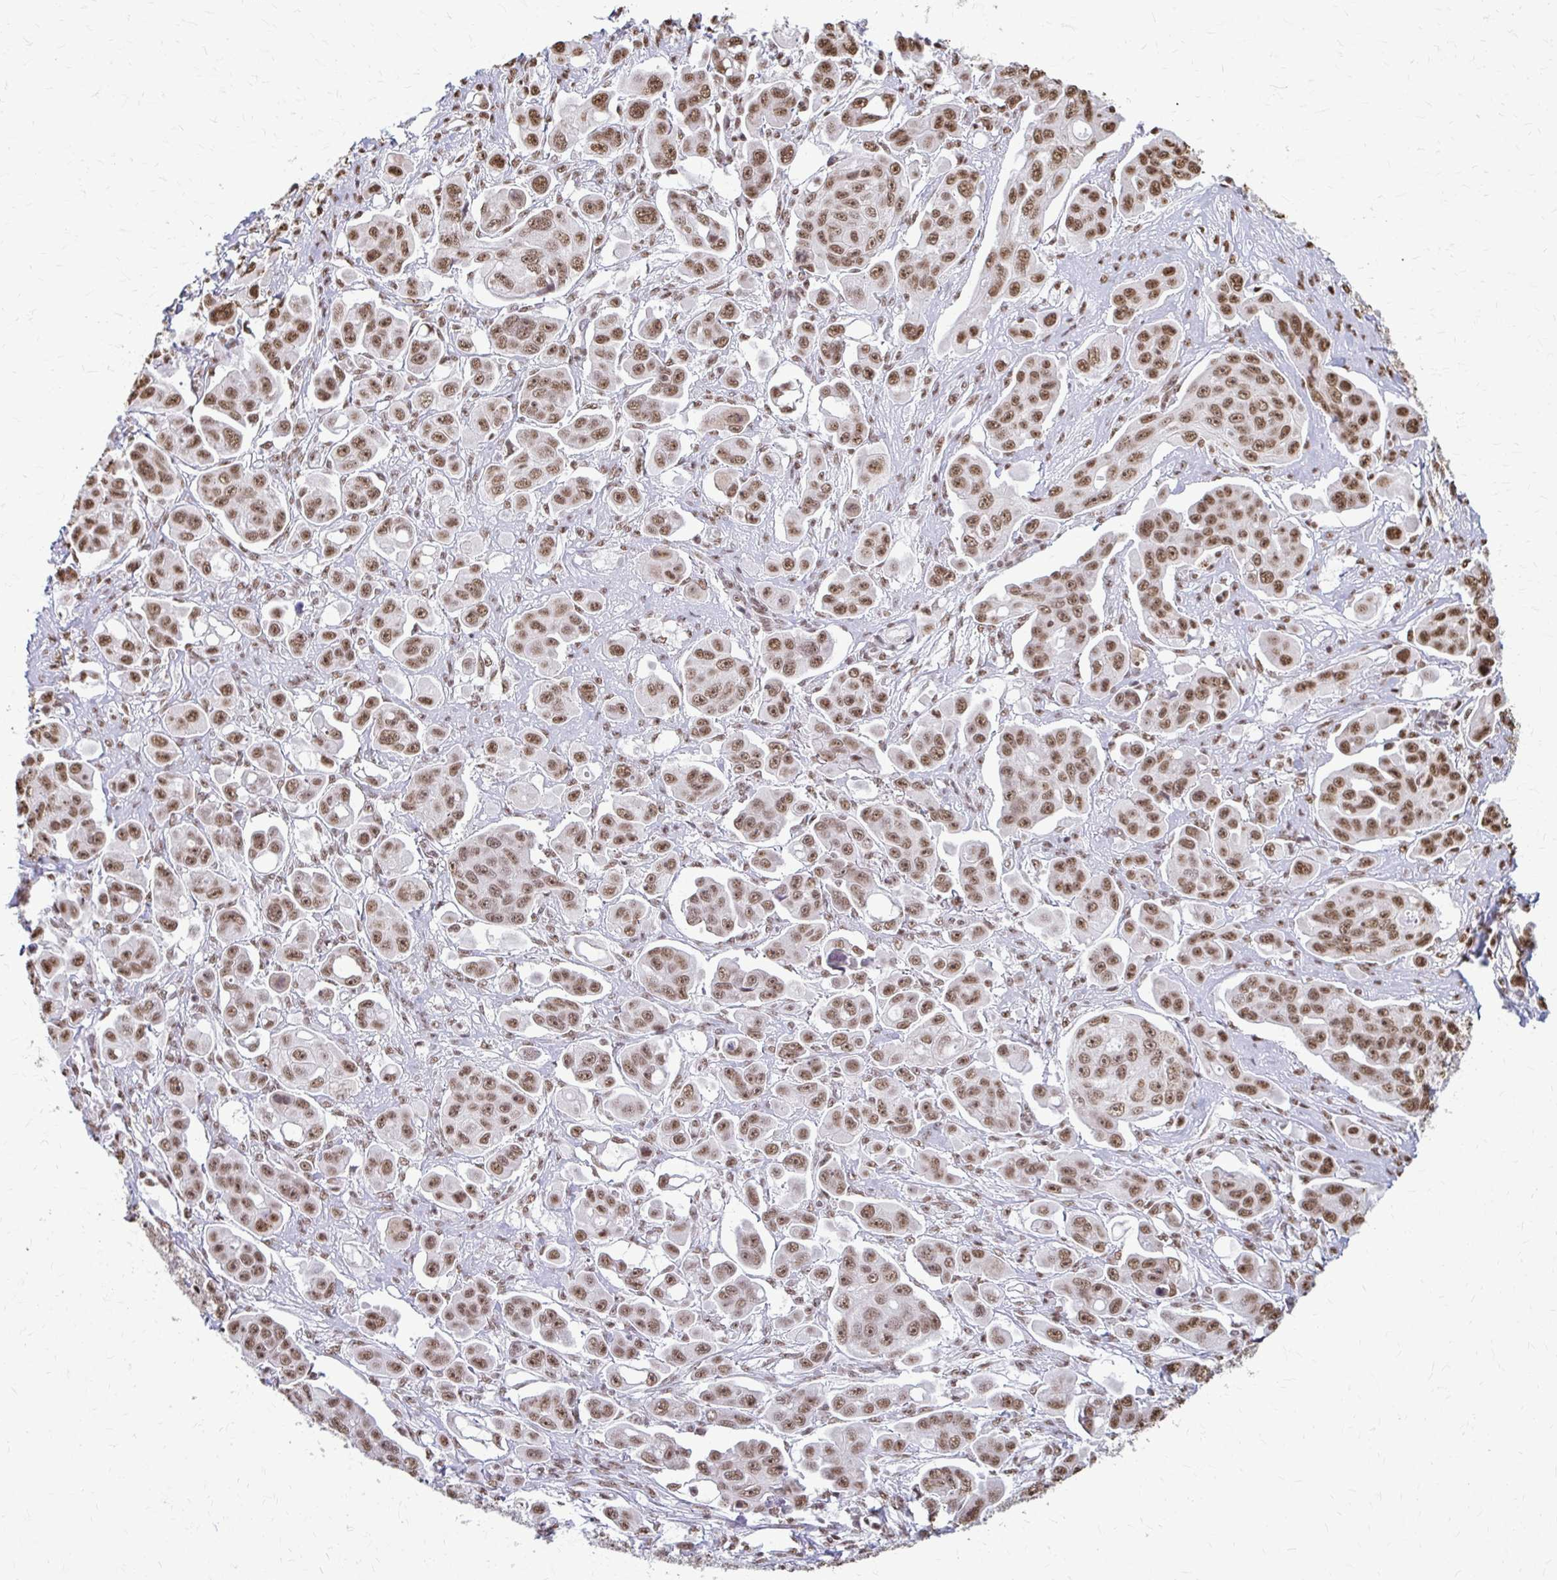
{"staining": {"intensity": "moderate", "quantity": ">75%", "location": "nuclear"}, "tissue": "ovarian cancer", "cell_type": "Tumor cells", "image_type": "cancer", "snomed": [{"axis": "morphology", "description": "Carcinoma, endometroid"}, {"axis": "topography", "description": "Ovary"}], "caption": "Human endometroid carcinoma (ovarian) stained with a protein marker reveals moderate staining in tumor cells.", "gene": "SNRPA", "patient": {"sex": "female", "age": 70}}